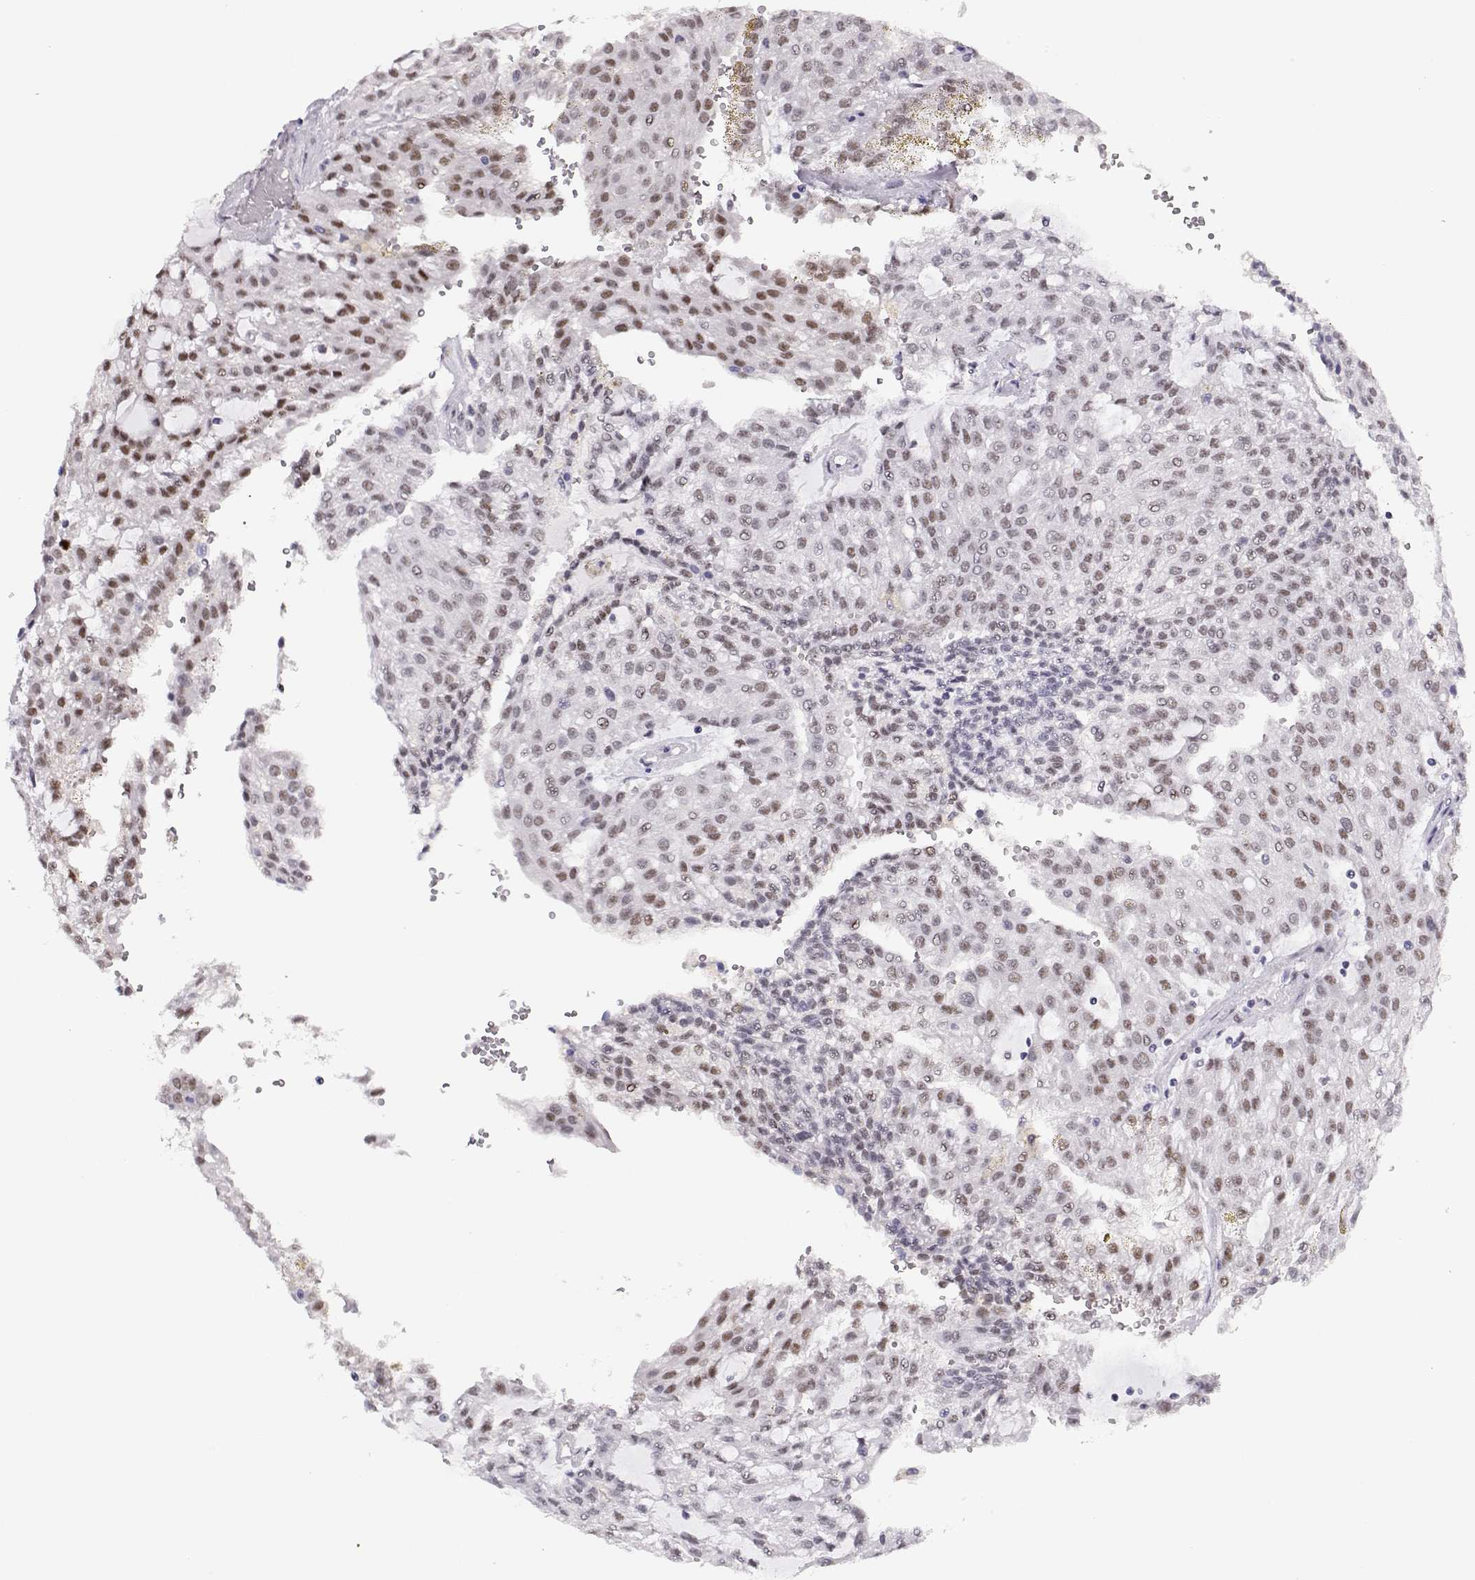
{"staining": {"intensity": "moderate", "quantity": "25%-75%", "location": "nuclear"}, "tissue": "renal cancer", "cell_type": "Tumor cells", "image_type": "cancer", "snomed": [{"axis": "morphology", "description": "Adenocarcinoma, NOS"}, {"axis": "topography", "description": "Kidney"}], "caption": "Moderate nuclear expression for a protein is seen in approximately 25%-75% of tumor cells of renal adenocarcinoma using IHC.", "gene": "POLI", "patient": {"sex": "male", "age": 63}}